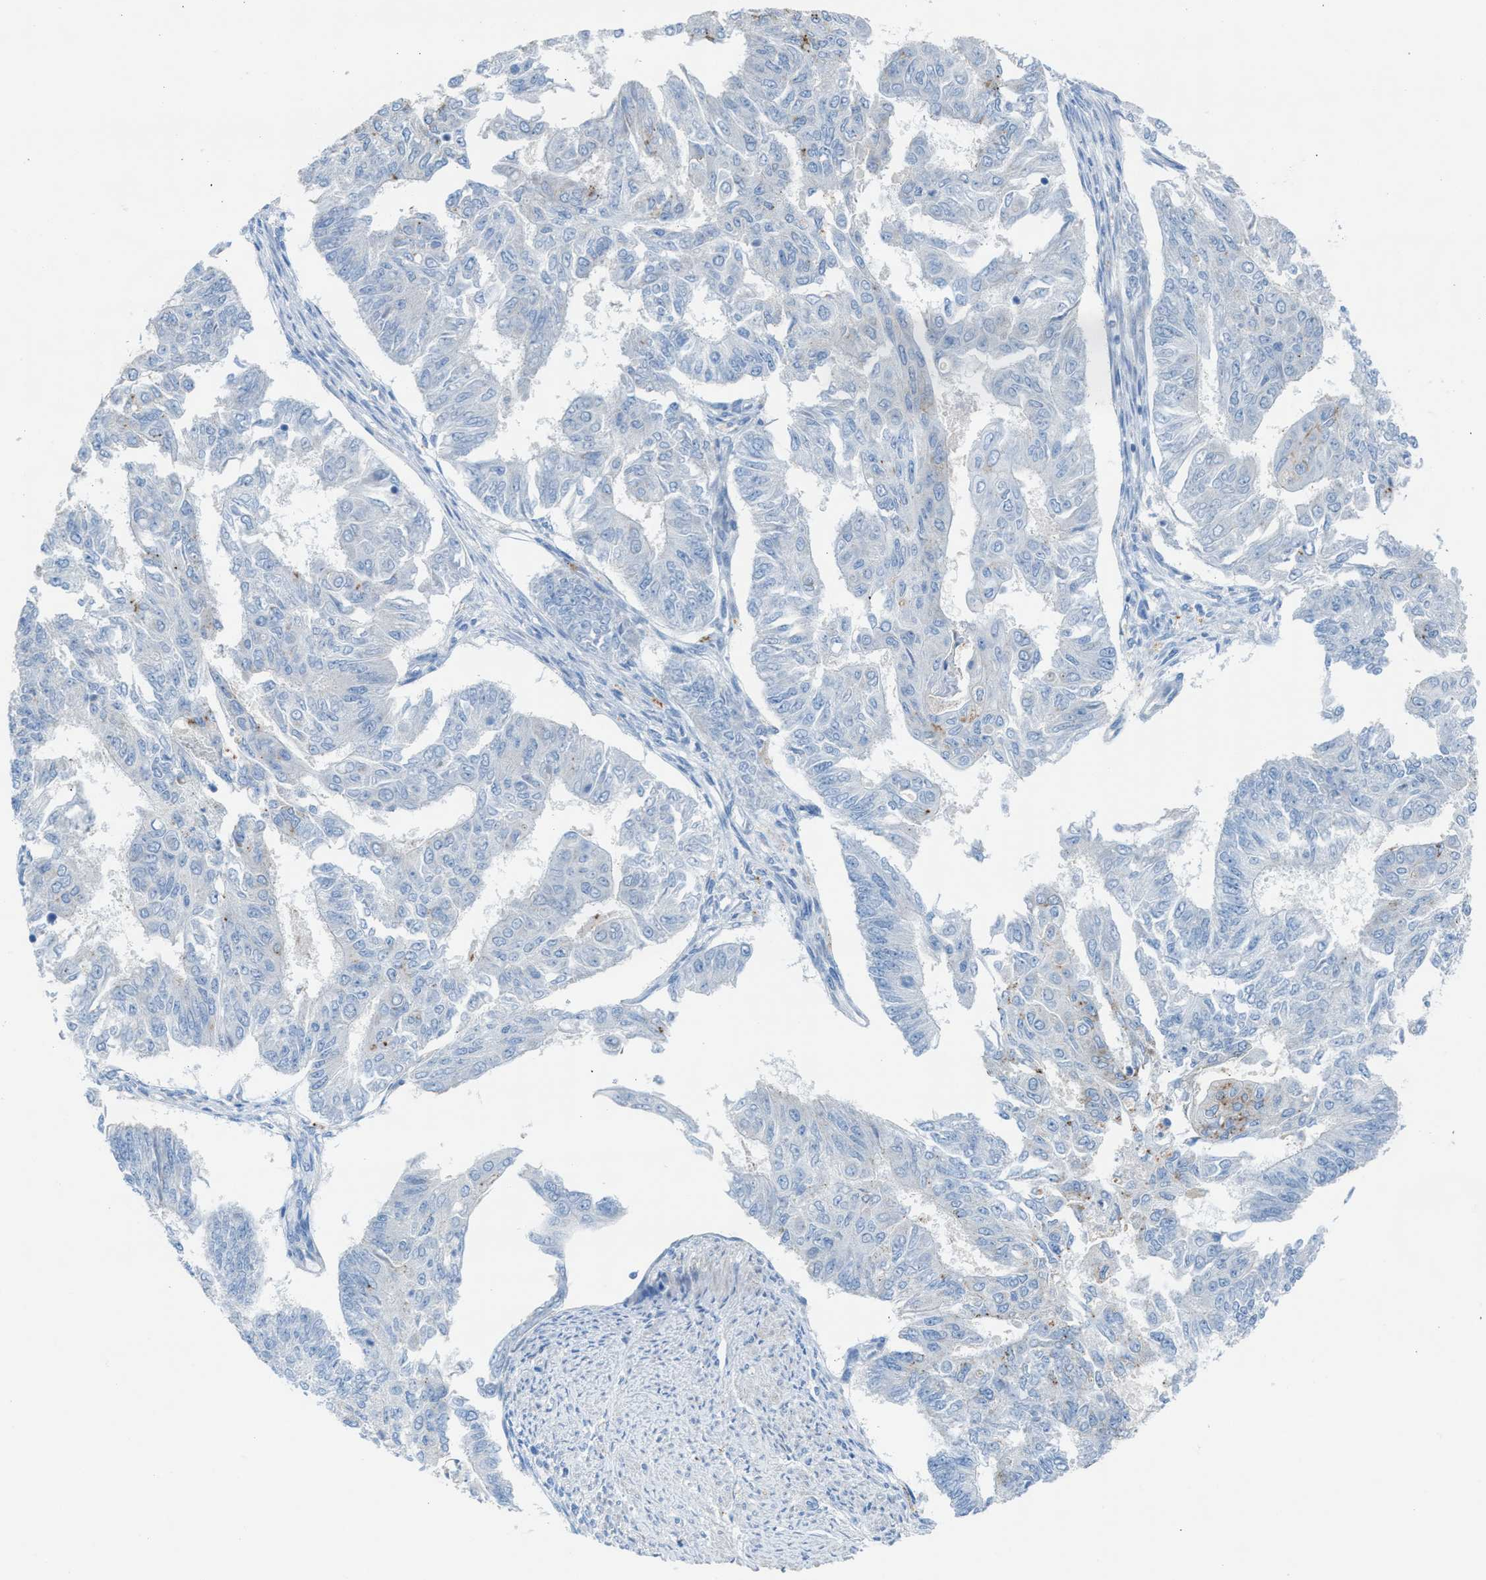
{"staining": {"intensity": "negative", "quantity": "none", "location": "none"}, "tissue": "endometrial cancer", "cell_type": "Tumor cells", "image_type": "cancer", "snomed": [{"axis": "morphology", "description": "Adenocarcinoma, NOS"}, {"axis": "topography", "description": "Endometrium"}], "caption": "Protein analysis of endometrial adenocarcinoma displays no significant staining in tumor cells.", "gene": "ASPA", "patient": {"sex": "female", "age": 32}}